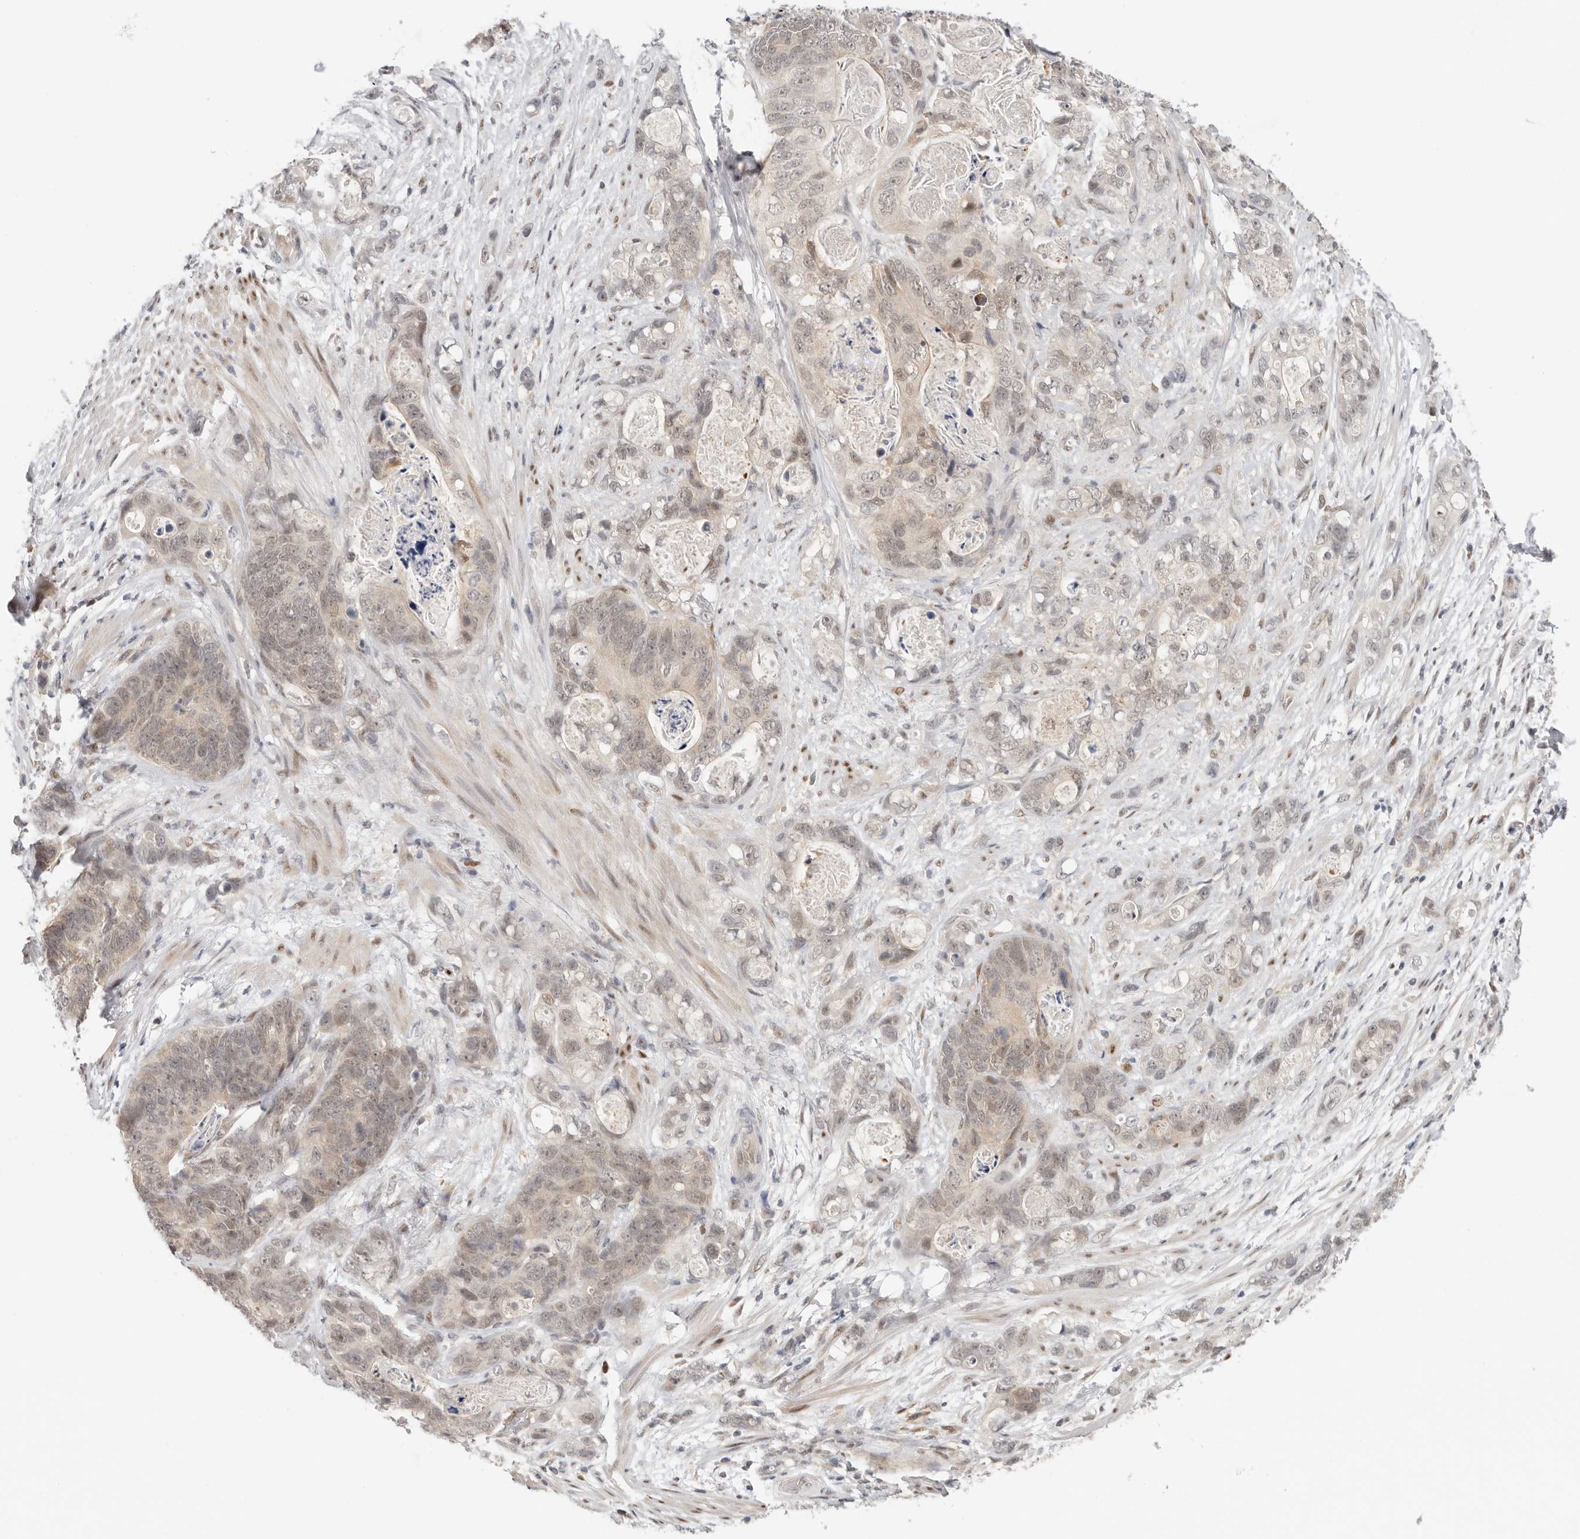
{"staining": {"intensity": "weak", "quantity": "<25%", "location": "cytoplasmic/membranous,nuclear"}, "tissue": "stomach cancer", "cell_type": "Tumor cells", "image_type": "cancer", "snomed": [{"axis": "morphology", "description": "Normal tissue, NOS"}, {"axis": "morphology", "description": "Adenocarcinoma, NOS"}, {"axis": "topography", "description": "Stomach"}], "caption": "DAB (3,3'-diaminobenzidine) immunohistochemical staining of human stomach cancer demonstrates no significant staining in tumor cells.", "gene": "LARP7", "patient": {"sex": "female", "age": 89}}